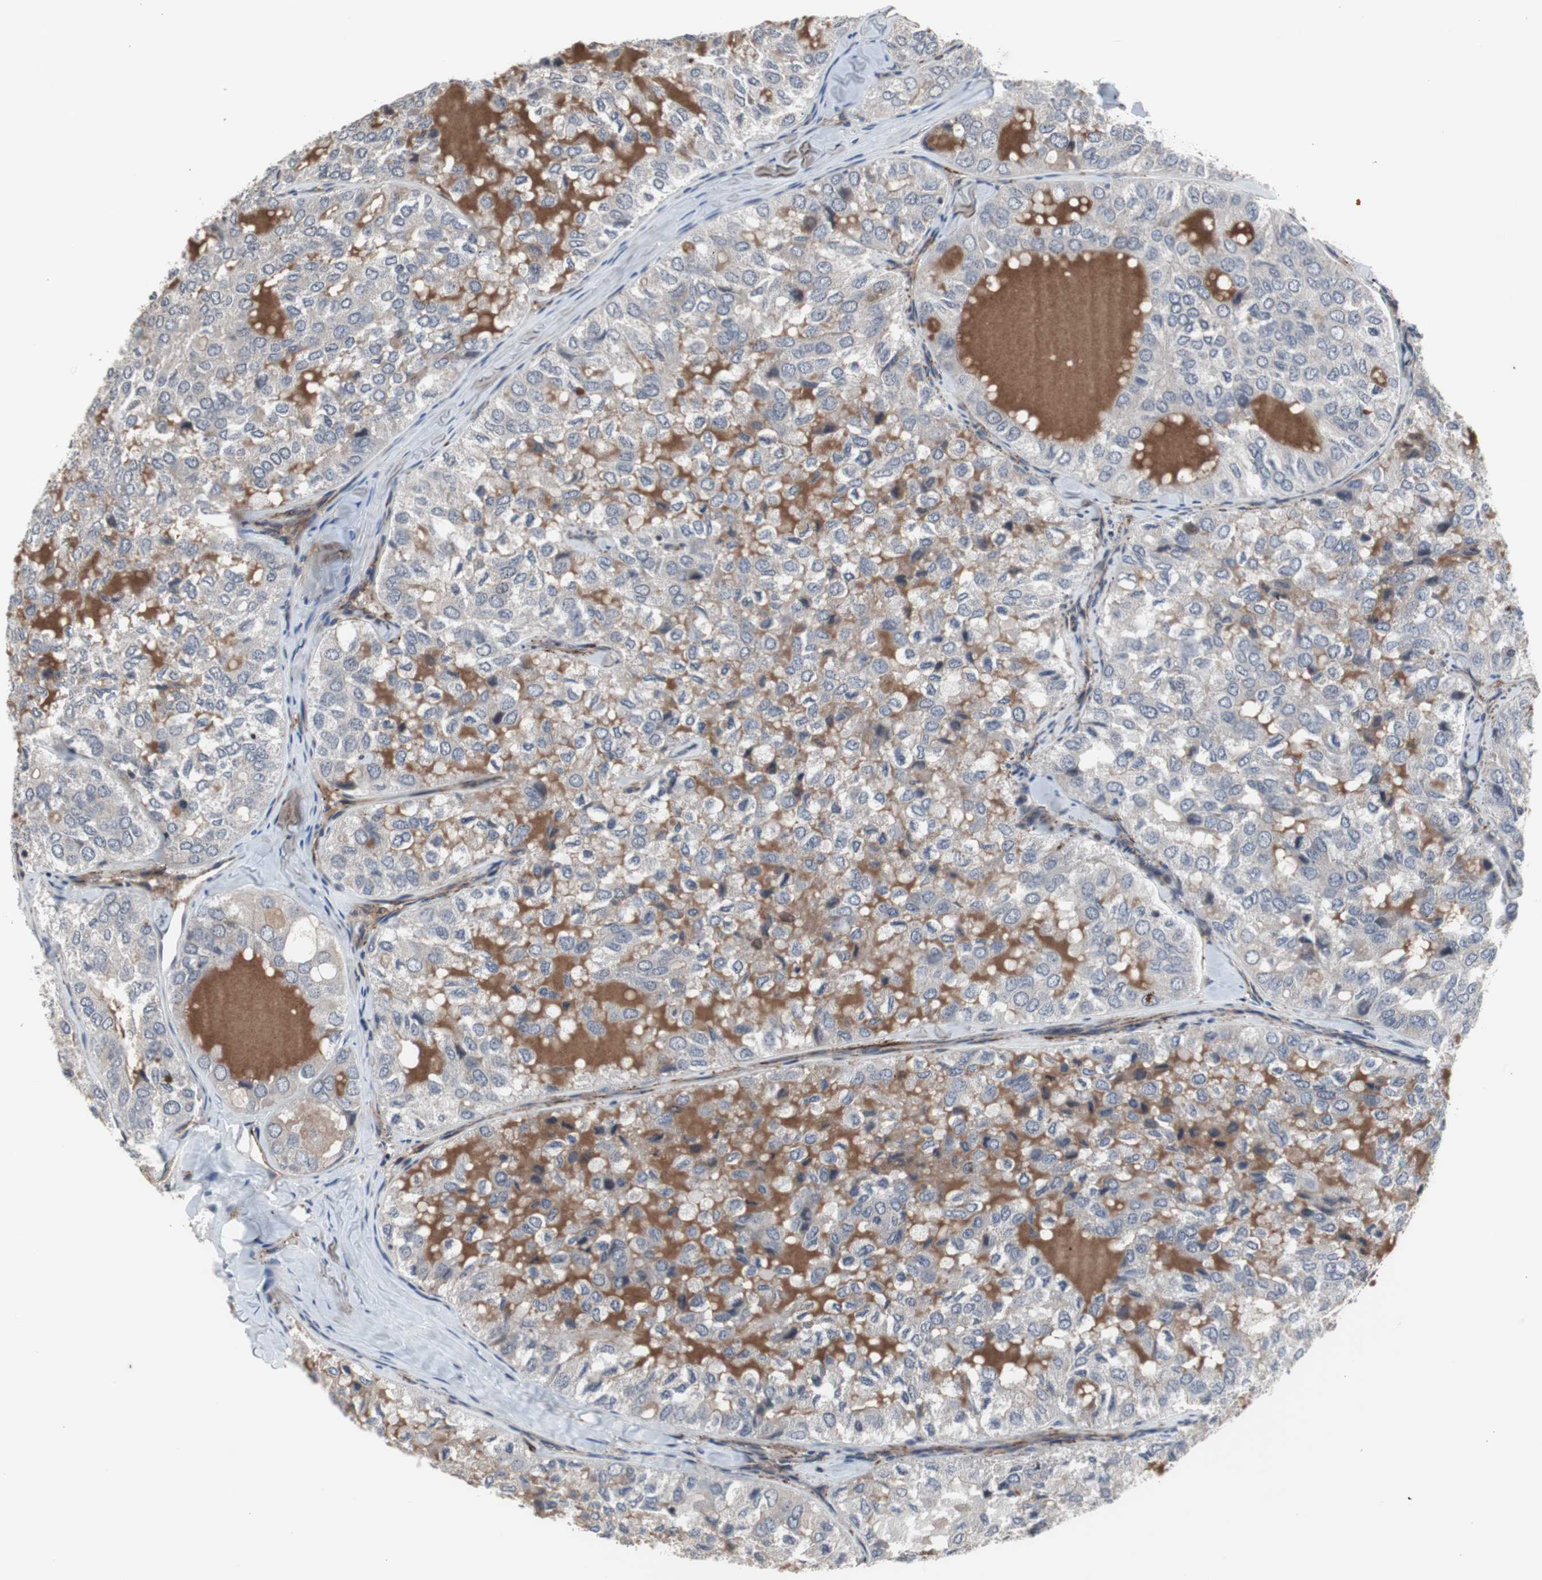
{"staining": {"intensity": "moderate", "quantity": "25%-75%", "location": "cytoplasmic/membranous"}, "tissue": "thyroid cancer", "cell_type": "Tumor cells", "image_type": "cancer", "snomed": [{"axis": "morphology", "description": "Follicular adenoma carcinoma, NOS"}, {"axis": "topography", "description": "Thyroid gland"}], "caption": "A medium amount of moderate cytoplasmic/membranous expression is seen in about 25%-75% of tumor cells in follicular adenoma carcinoma (thyroid) tissue. Using DAB (3,3'-diaminobenzidine) (brown) and hematoxylin (blue) stains, captured at high magnification using brightfield microscopy.", "gene": "CRADD", "patient": {"sex": "male", "age": 75}}